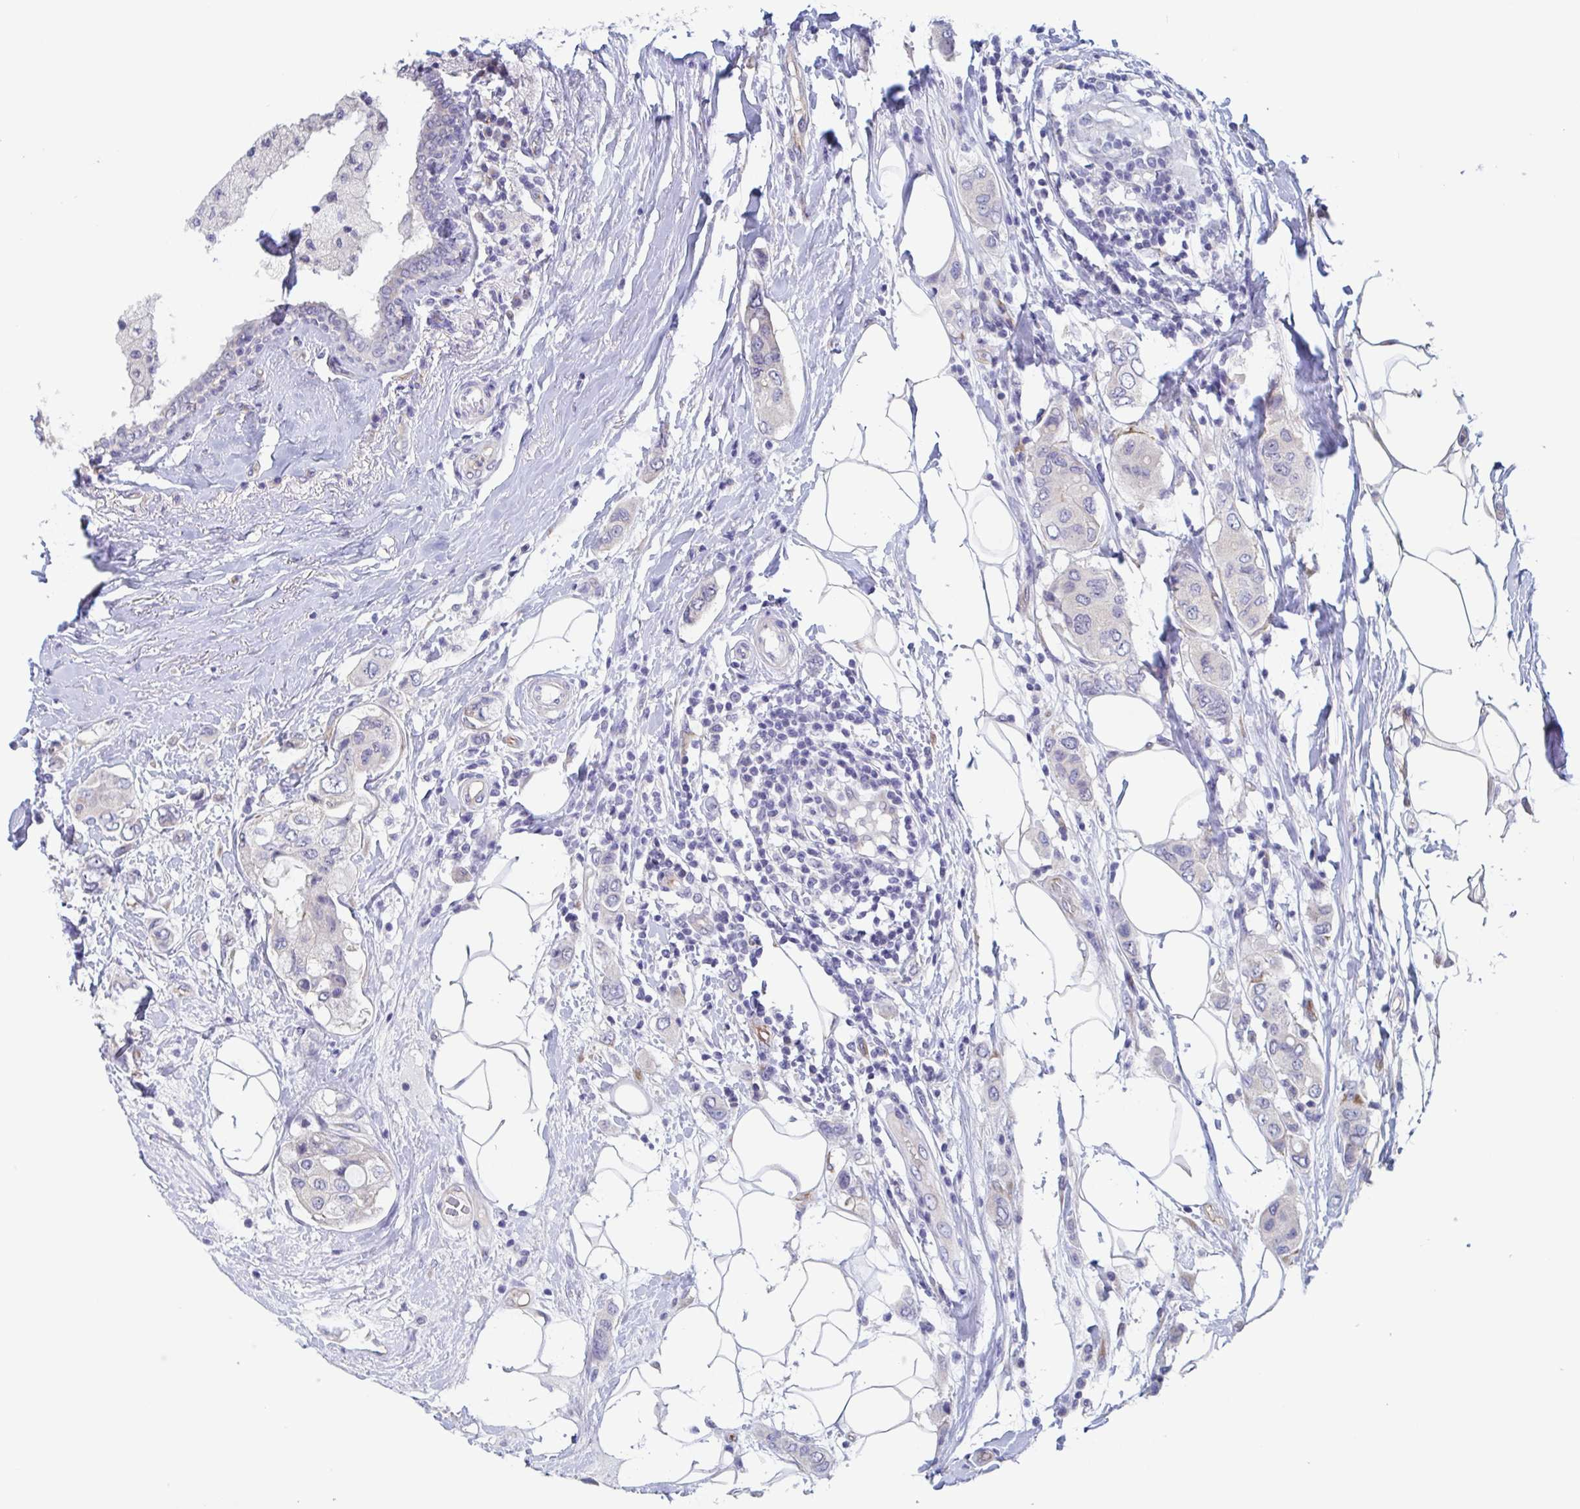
{"staining": {"intensity": "negative", "quantity": "none", "location": "none"}, "tissue": "breast cancer", "cell_type": "Tumor cells", "image_type": "cancer", "snomed": [{"axis": "morphology", "description": "Lobular carcinoma"}, {"axis": "topography", "description": "Breast"}], "caption": "Immunohistochemistry (IHC) micrograph of neoplastic tissue: breast lobular carcinoma stained with DAB demonstrates no significant protein expression in tumor cells. (Immunohistochemistry (IHC), brightfield microscopy, high magnification).", "gene": "ST14", "patient": {"sex": "female", "age": 51}}